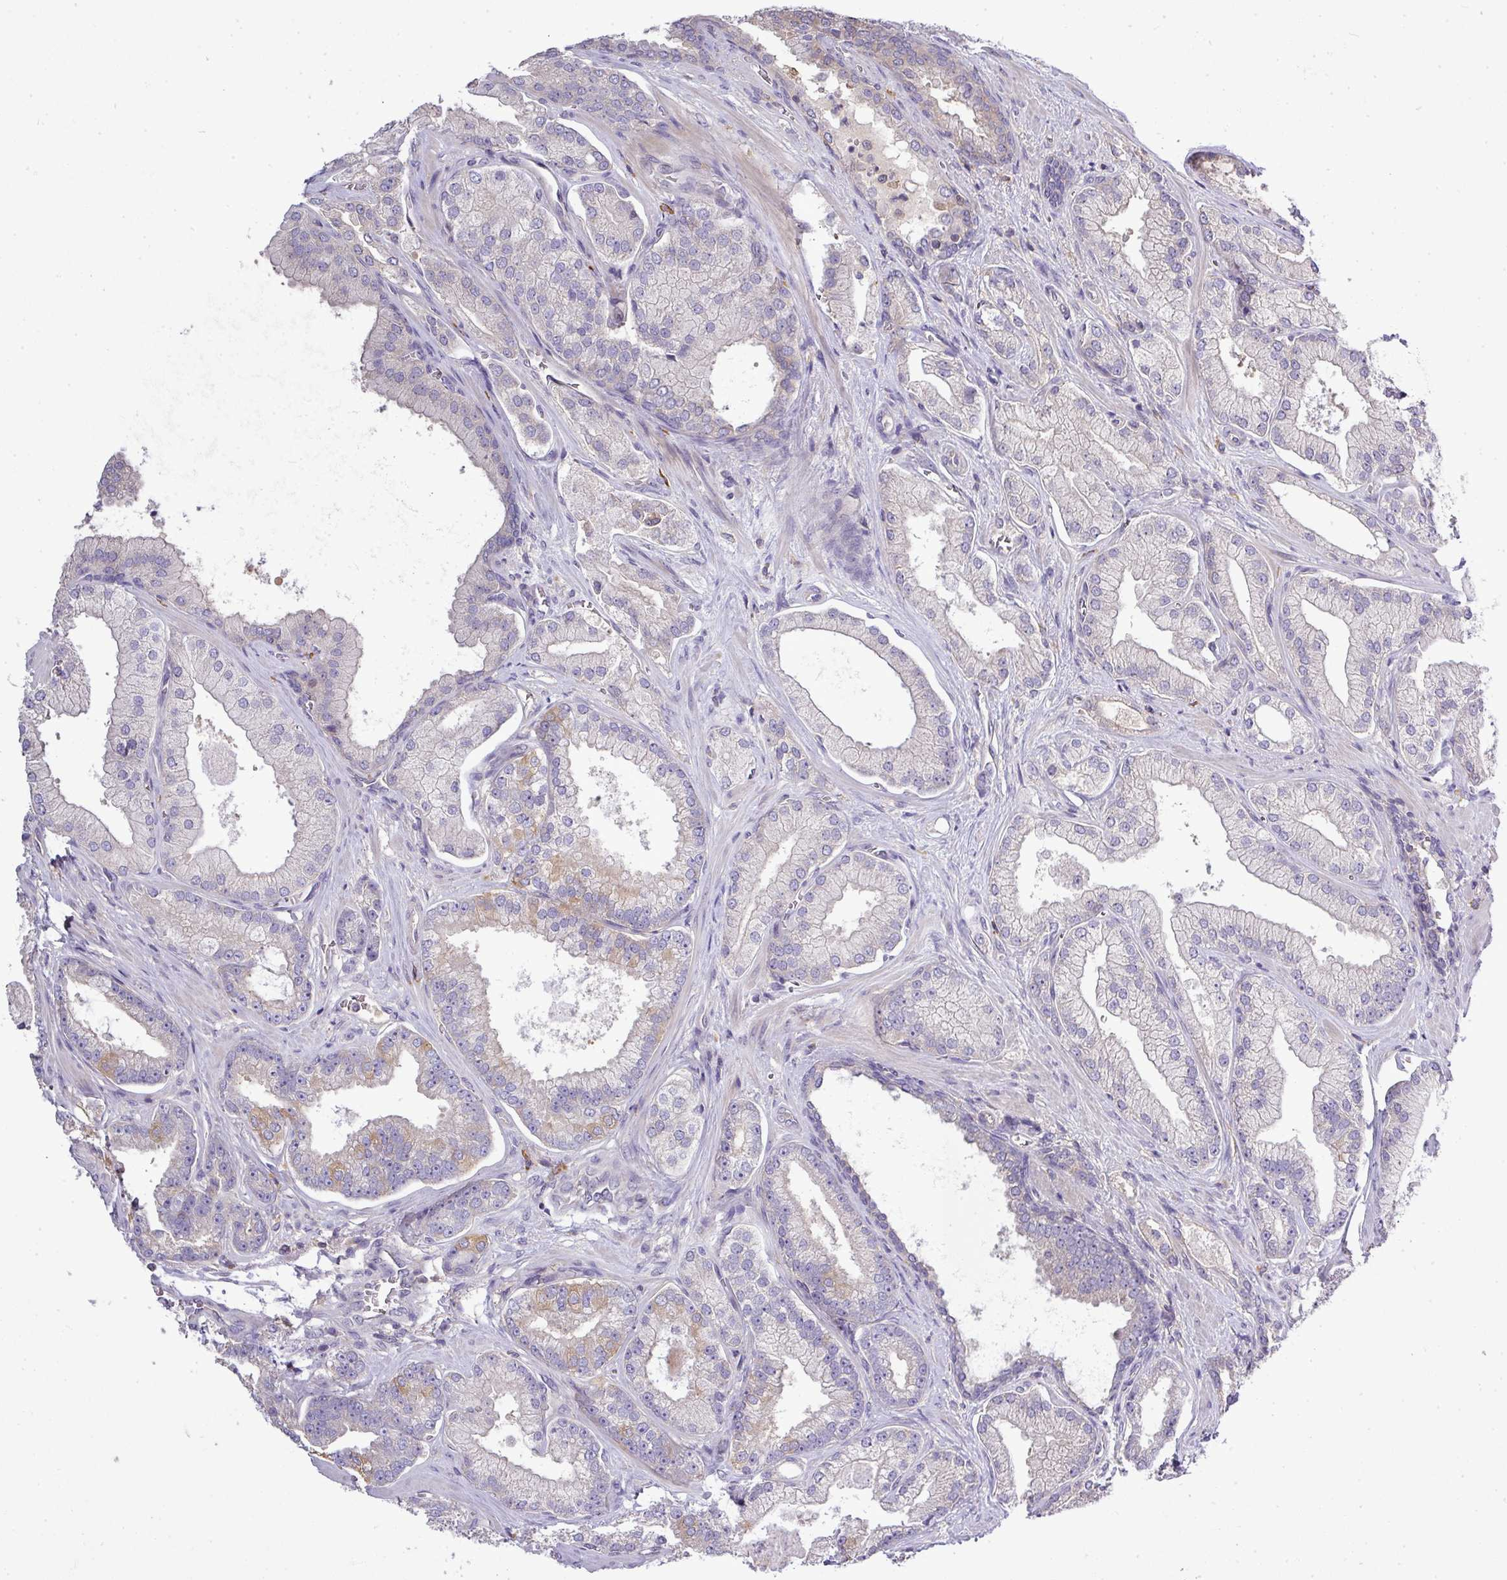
{"staining": {"intensity": "weak", "quantity": "<25%", "location": "cytoplasmic/membranous"}, "tissue": "prostate cancer", "cell_type": "Tumor cells", "image_type": "cancer", "snomed": [{"axis": "morphology", "description": "Adenocarcinoma, High grade"}, {"axis": "topography", "description": "Prostate"}], "caption": "This micrograph is of prostate cancer (high-grade adenocarcinoma) stained with immunohistochemistry to label a protein in brown with the nuclei are counter-stained blue. There is no positivity in tumor cells. (DAB (3,3'-diaminobenzidine) immunohistochemistry (IHC), high magnification).", "gene": "STAT5A", "patient": {"sex": "male", "age": 68}}